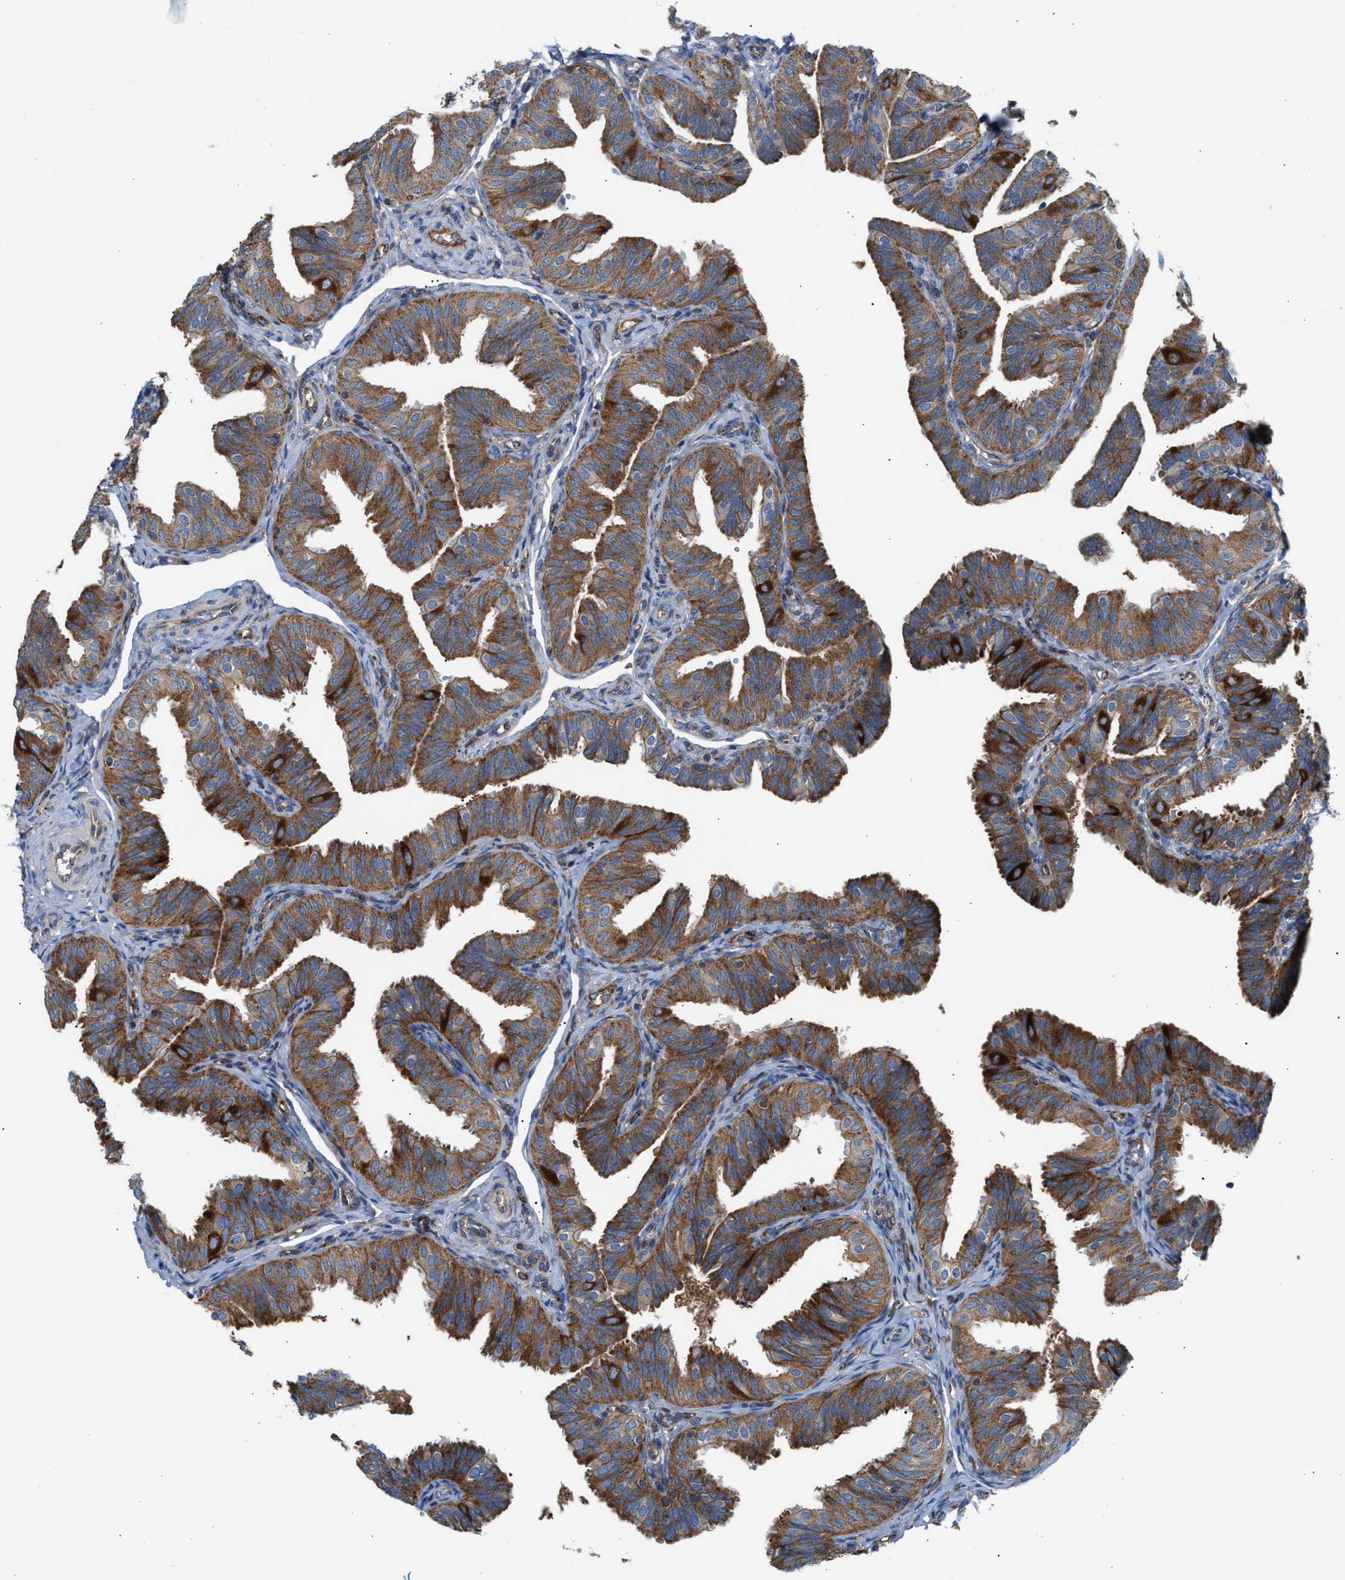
{"staining": {"intensity": "strong", "quantity": ">75%", "location": "cytoplasmic/membranous"}, "tissue": "fallopian tube", "cell_type": "Glandular cells", "image_type": "normal", "snomed": [{"axis": "morphology", "description": "Normal tissue, NOS"}, {"axis": "topography", "description": "Fallopian tube"}], "caption": "Protein analysis of unremarkable fallopian tube shows strong cytoplasmic/membranous staining in approximately >75% of glandular cells.", "gene": "TBC1D15", "patient": {"sex": "female", "age": 35}}